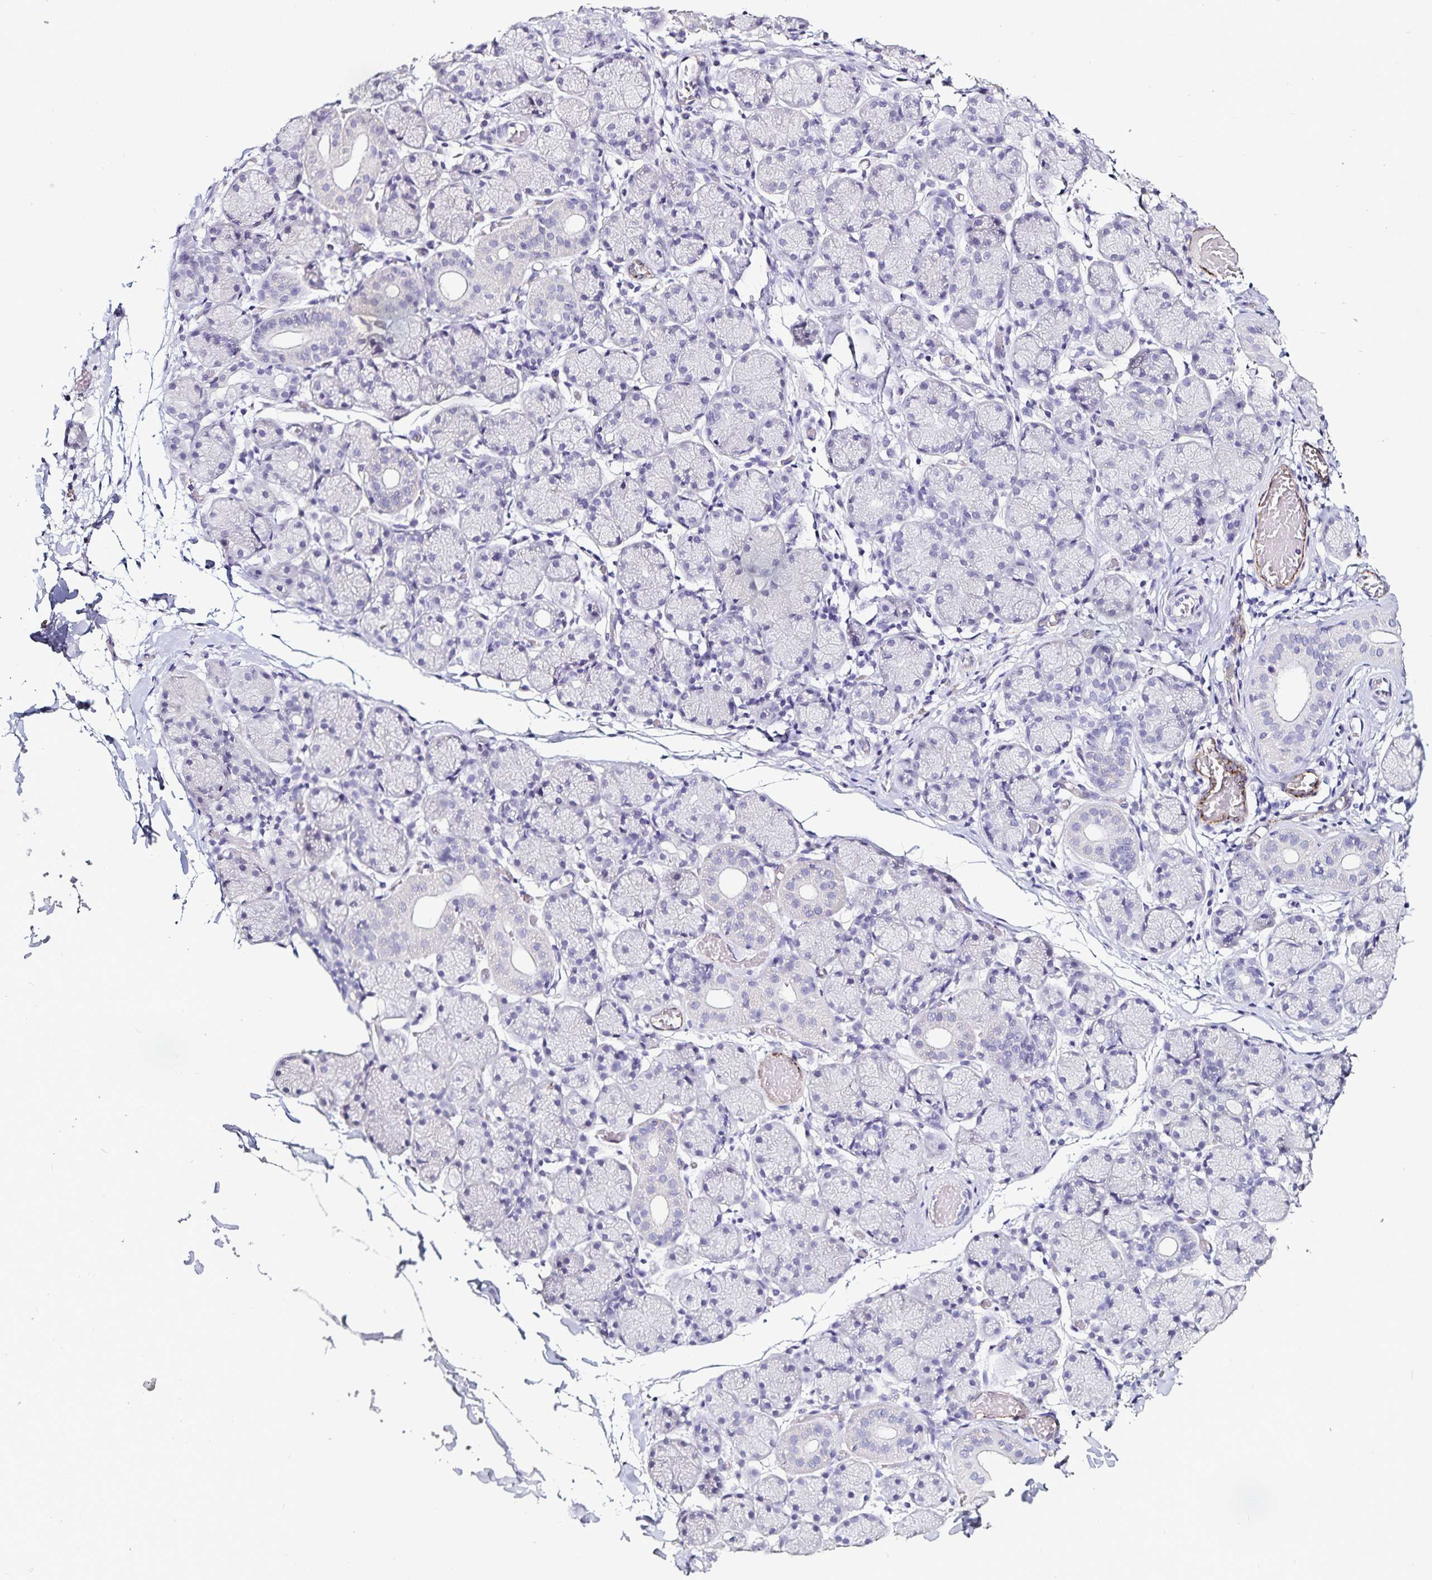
{"staining": {"intensity": "negative", "quantity": "none", "location": "none"}, "tissue": "salivary gland", "cell_type": "Glandular cells", "image_type": "normal", "snomed": [{"axis": "morphology", "description": "Normal tissue, NOS"}, {"axis": "topography", "description": "Salivary gland"}], "caption": "Histopathology image shows no protein staining in glandular cells of normal salivary gland. (Brightfield microscopy of DAB IHC at high magnification).", "gene": "TSPAN7", "patient": {"sex": "female", "age": 24}}